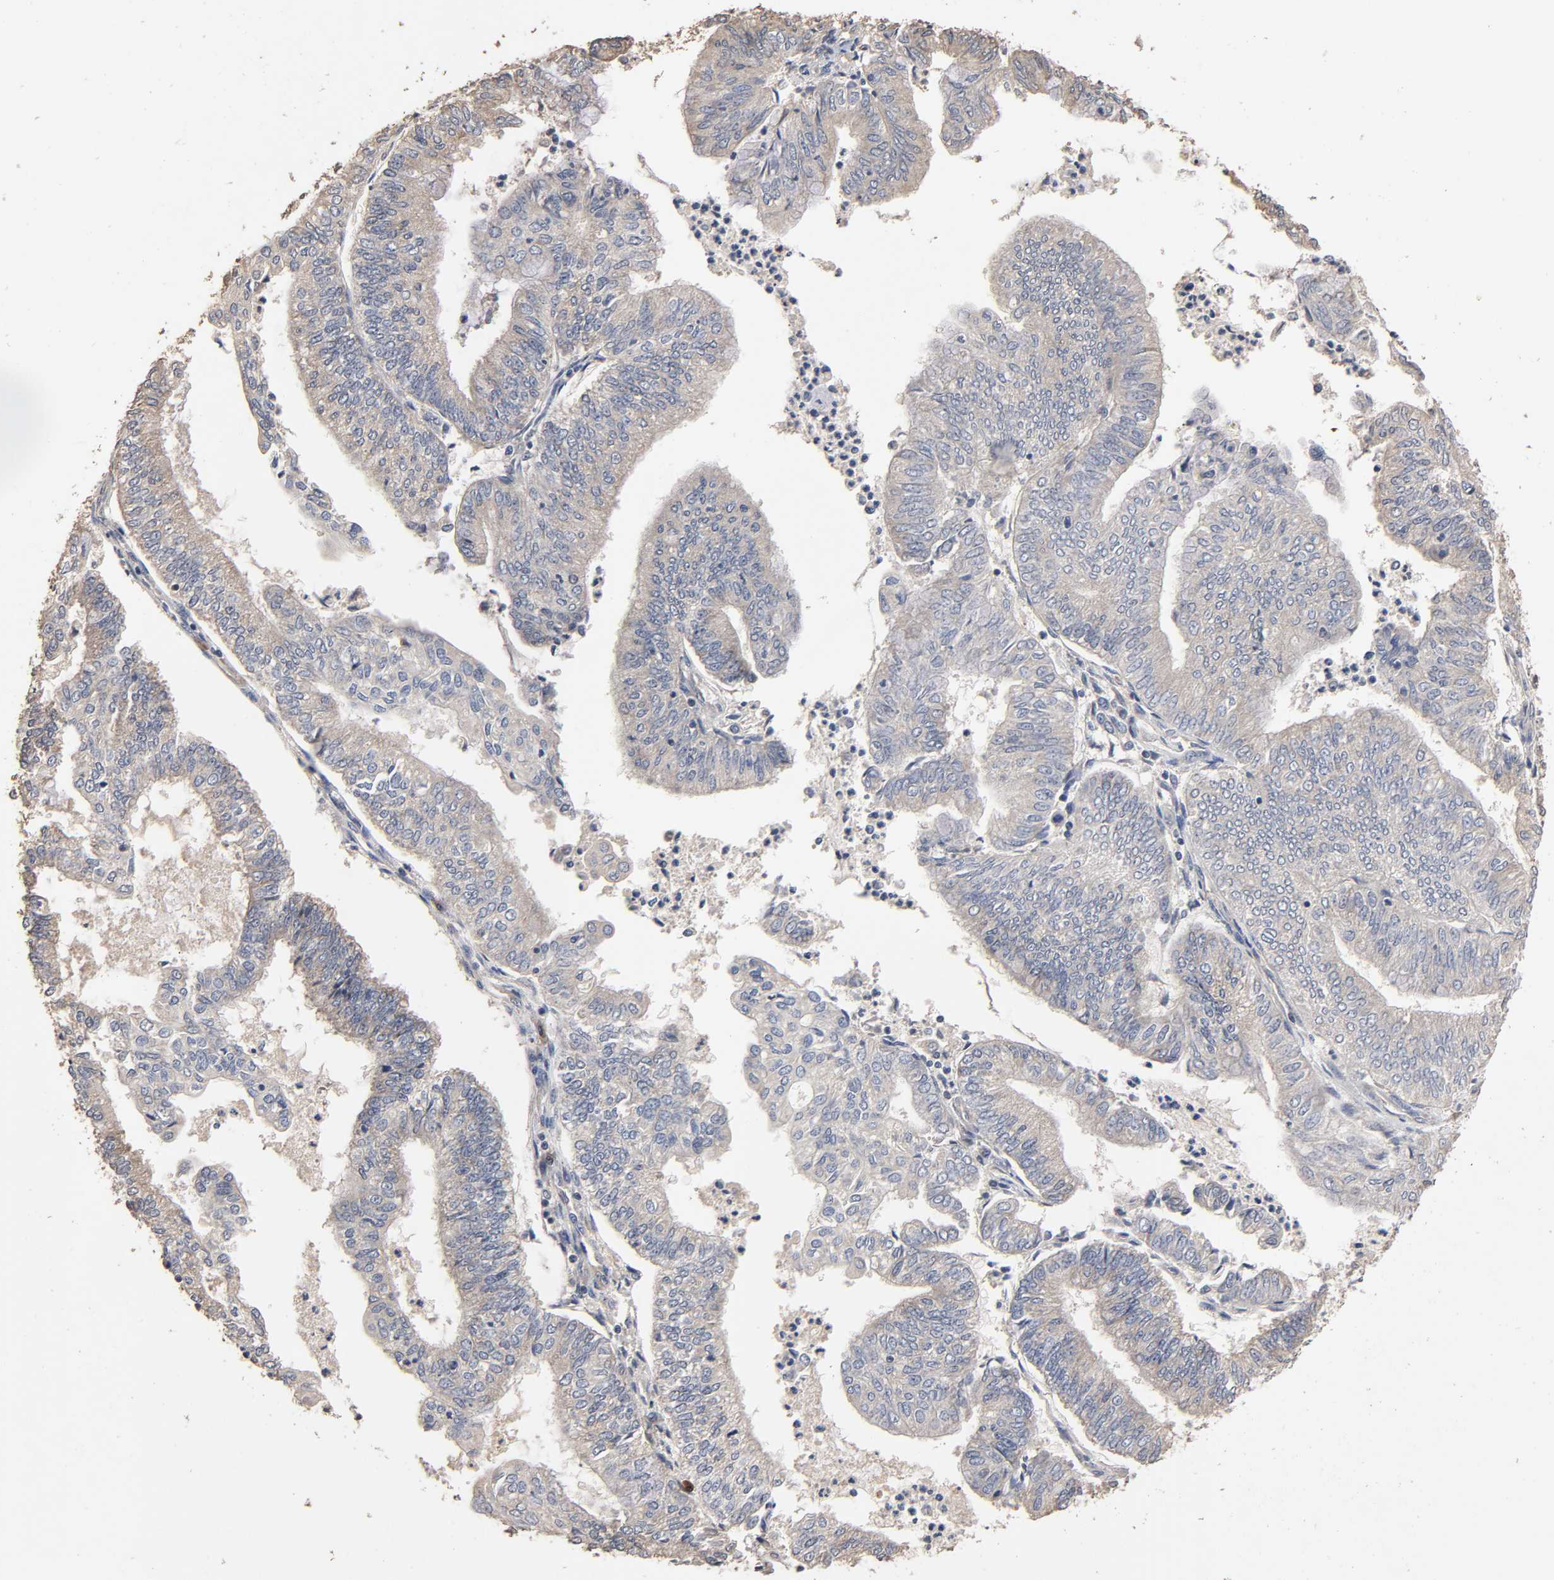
{"staining": {"intensity": "weak", "quantity": "25%-75%", "location": "cytoplasmic/membranous"}, "tissue": "endometrial cancer", "cell_type": "Tumor cells", "image_type": "cancer", "snomed": [{"axis": "morphology", "description": "Adenocarcinoma, NOS"}, {"axis": "topography", "description": "Endometrium"}], "caption": "Human adenocarcinoma (endometrial) stained with a protein marker shows weak staining in tumor cells.", "gene": "ARHGEF7", "patient": {"sex": "female", "age": 59}}